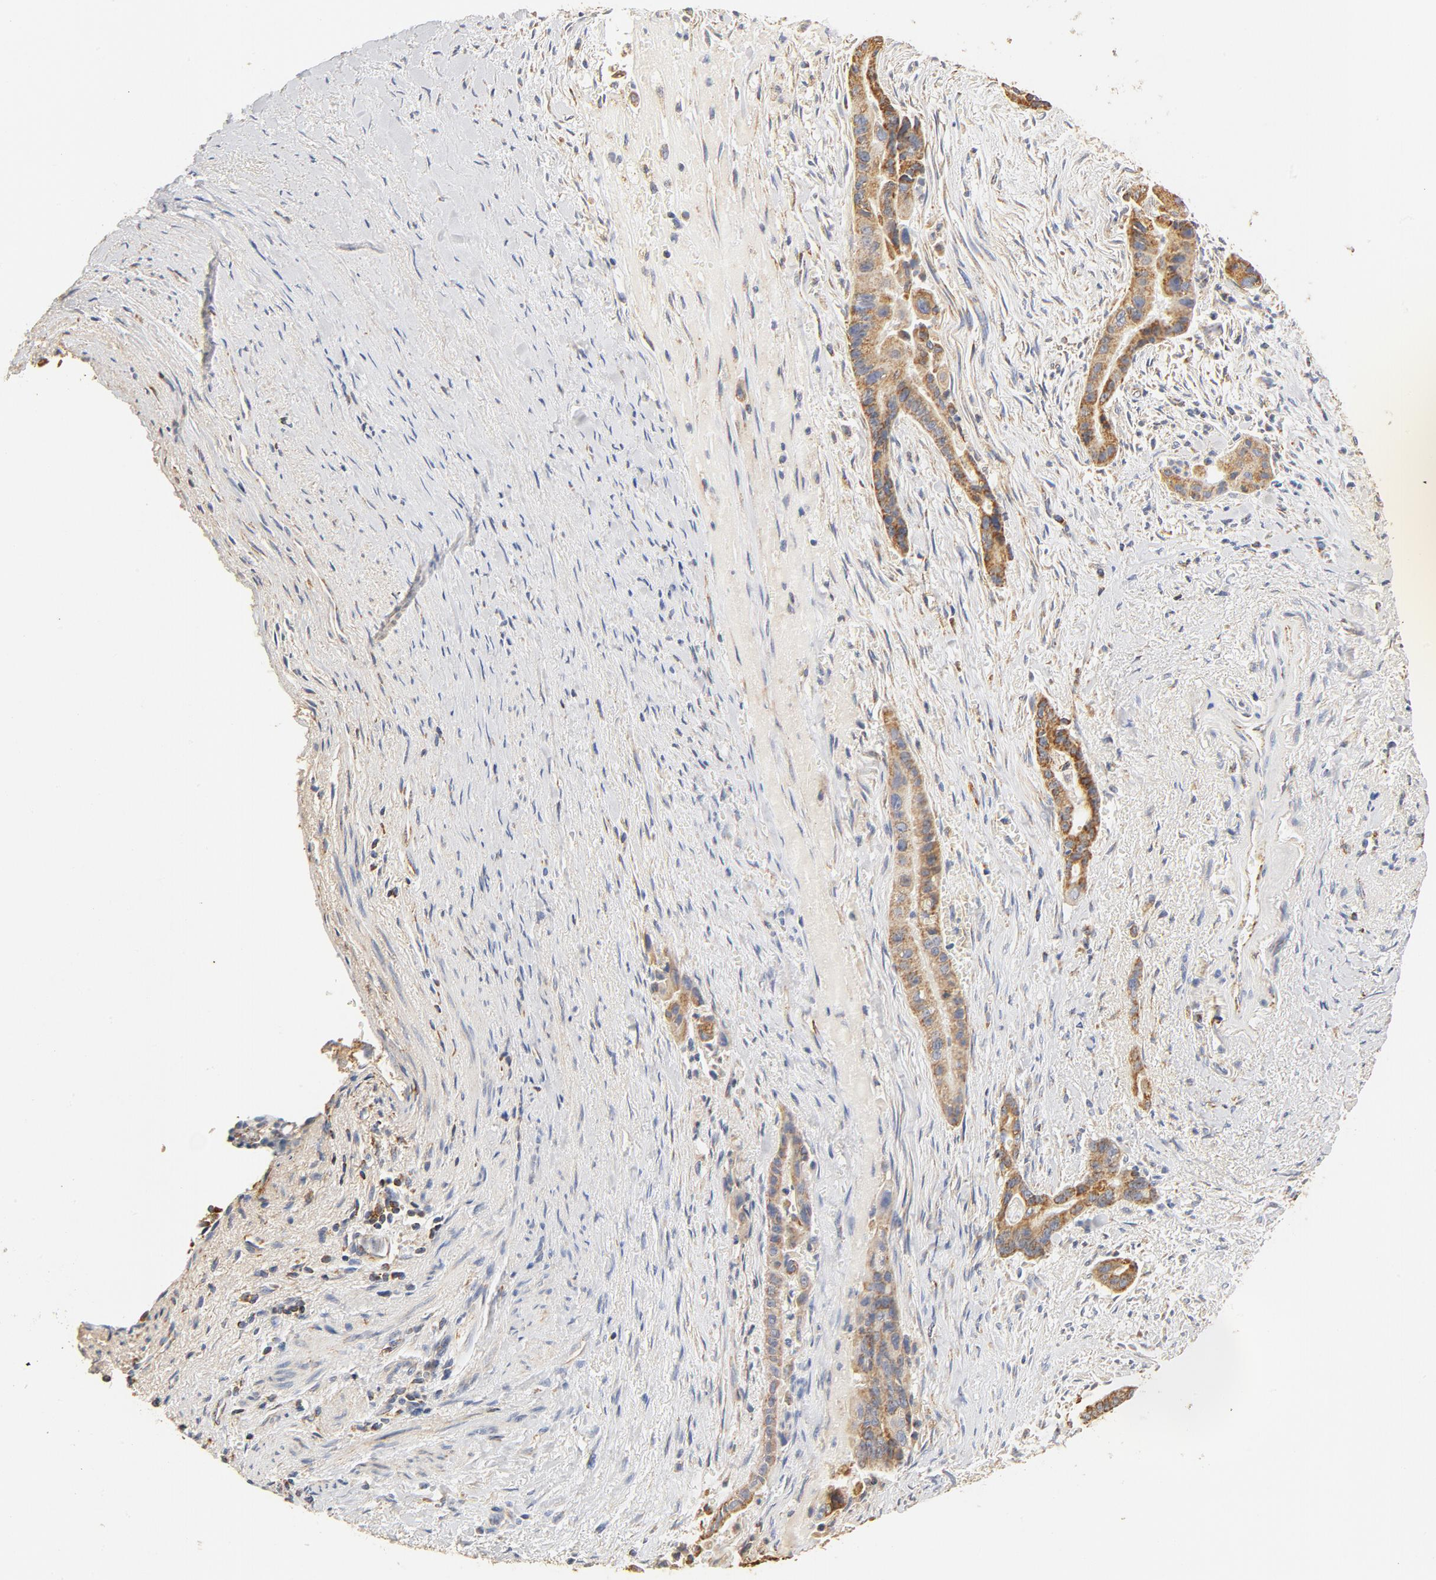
{"staining": {"intensity": "moderate", "quantity": ">75%", "location": "cytoplasmic/membranous"}, "tissue": "liver cancer", "cell_type": "Tumor cells", "image_type": "cancer", "snomed": [{"axis": "morphology", "description": "Cholangiocarcinoma"}, {"axis": "topography", "description": "Liver"}], "caption": "Immunohistochemical staining of human liver cancer (cholangiocarcinoma) exhibits medium levels of moderate cytoplasmic/membranous expression in about >75% of tumor cells.", "gene": "COX4I1", "patient": {"sex": "female", "age": 55}}